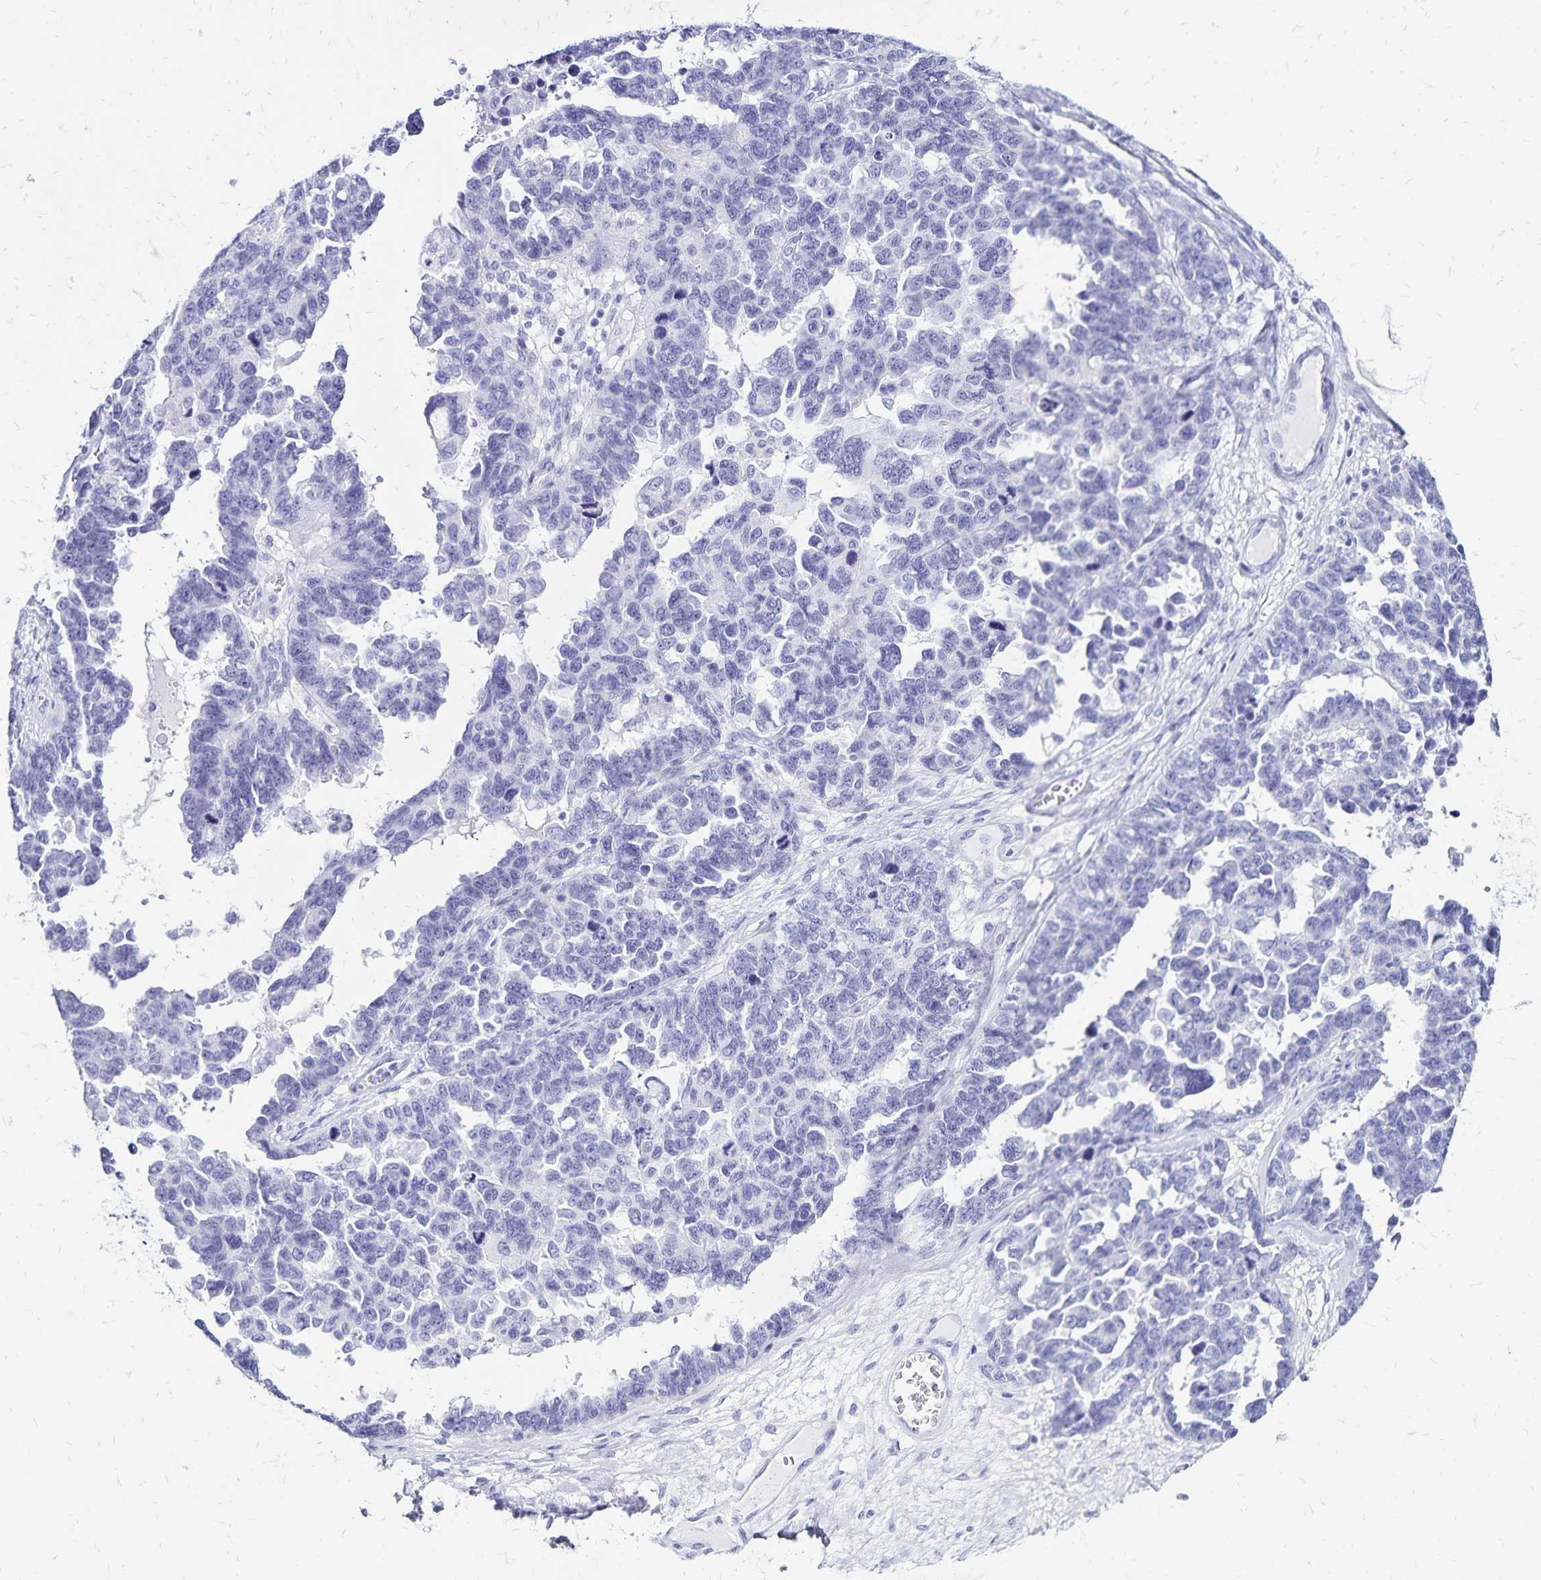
{"staining": {"intensity": "negative", "quantity": "none", "location": "none"}, "tissue": "ovarian cancer", "cell_type": "Tumor cells", "image_type": "cancer", "snomed": [{"axis": "morphology", "description": "Cystadenocarcinoma, serous, NOS"}, {"axis": "topography", "description": "Ovary"}], "caption": "Human ovarian cancer (serous cystadenocarcinoma) stained for a protein using IHC shows no positivity in tumor cells.", "gene": "LIN28B", "patient": {"sex": "female", "age": 69}}